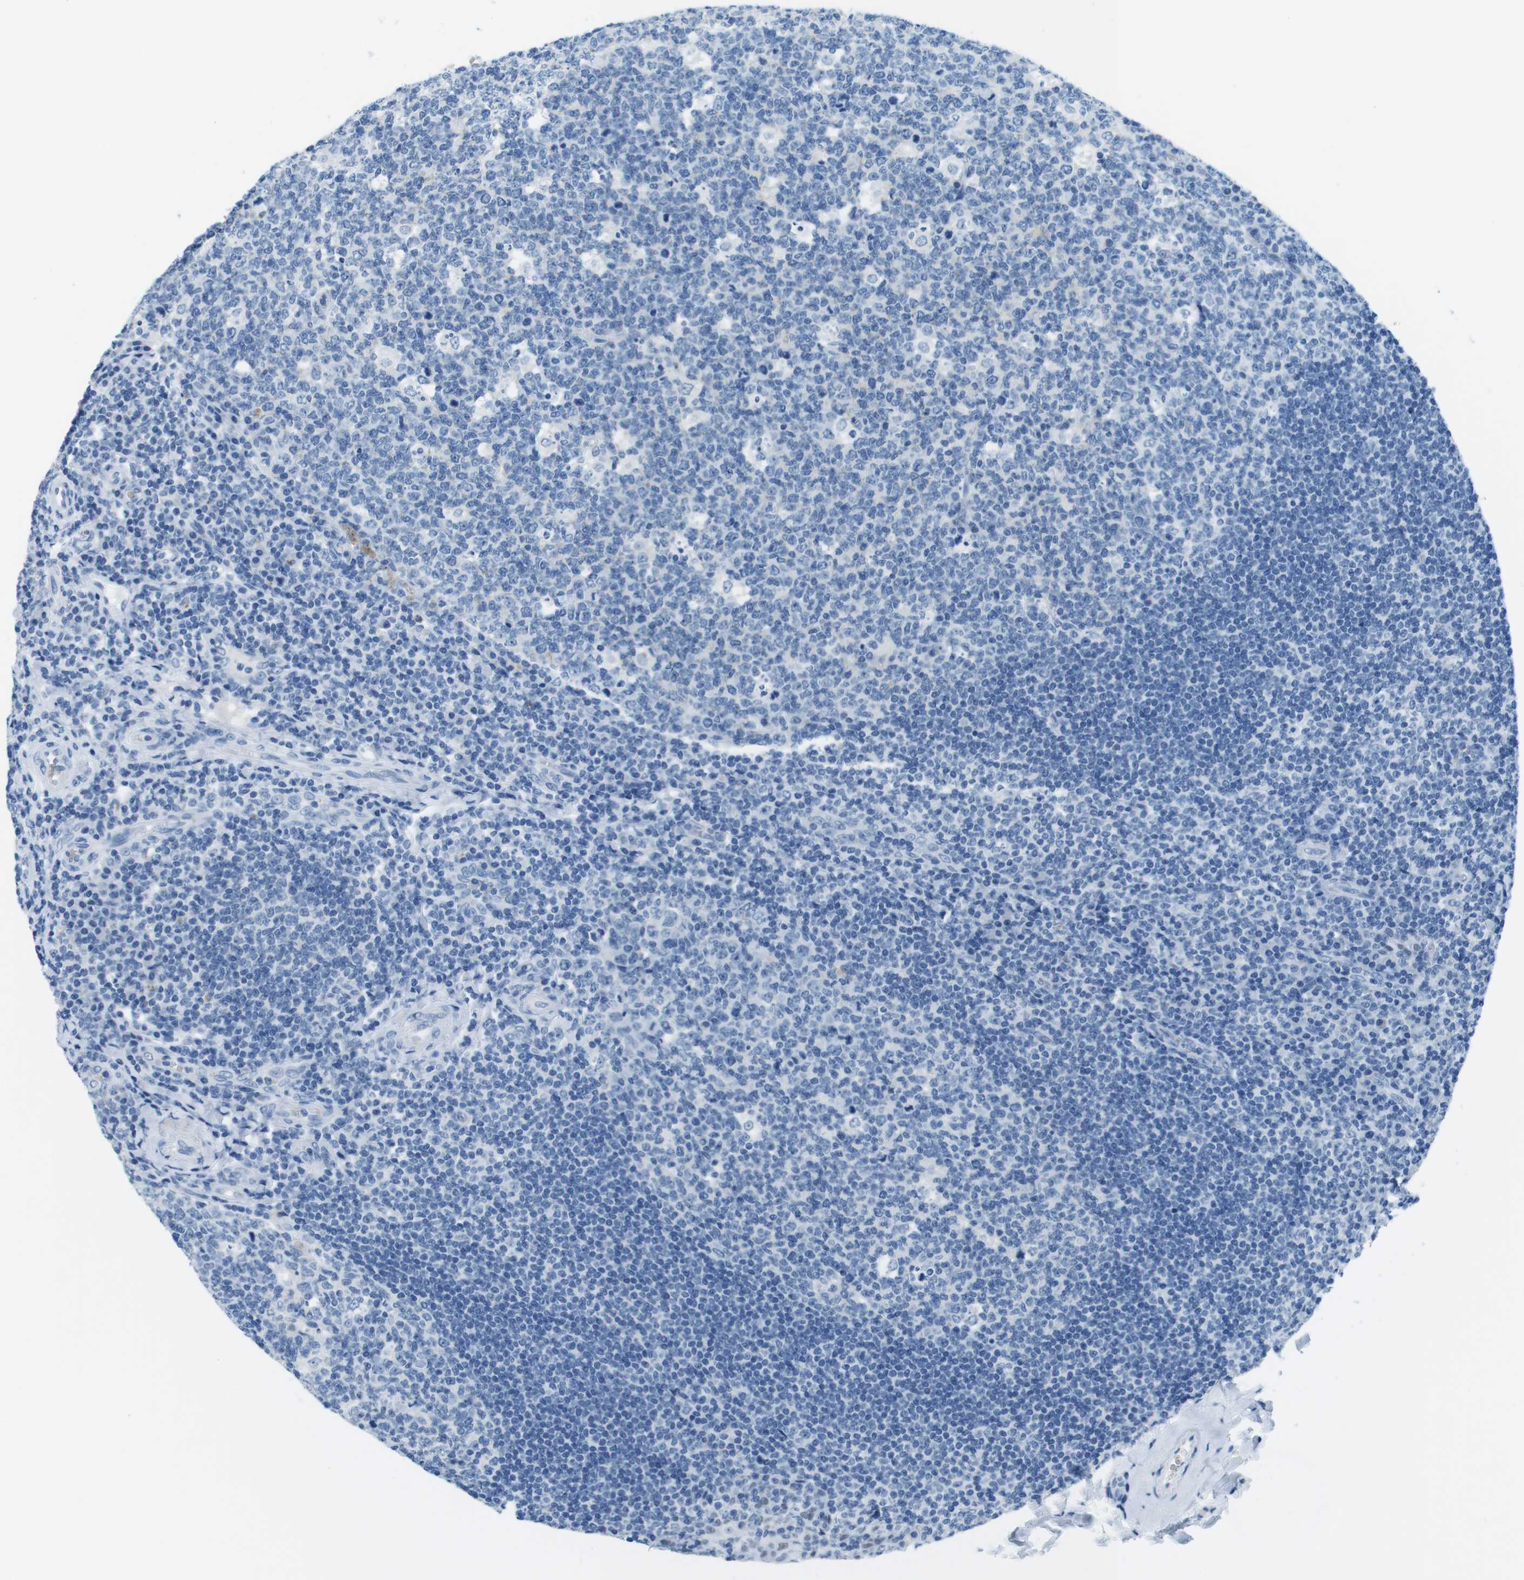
{"staining": {"intensity": "negative", "quantity": "none", "location": "none"}, "tissue": "tonsil", "cell_type": "Germinal center cells", "image_type": "normal", "snomed": [{"axis": "morphology", "description": "Normal tissue, NOS"}, {"axis": "topography", "description": "Tonsil"}], "caption": "Immunohistochemical staining of benign human tonsil demonstrates no significant expression in germinal center cells. The staining was performed using DAB (3,3'-diaminobenzidine) to visualize the protein expression in brown, while the nuclei were stained in blue with hematoxylin (Magnification: 20x).", "gene": "TFAP2C", "patient": {"sex": "male", "age": 17}}